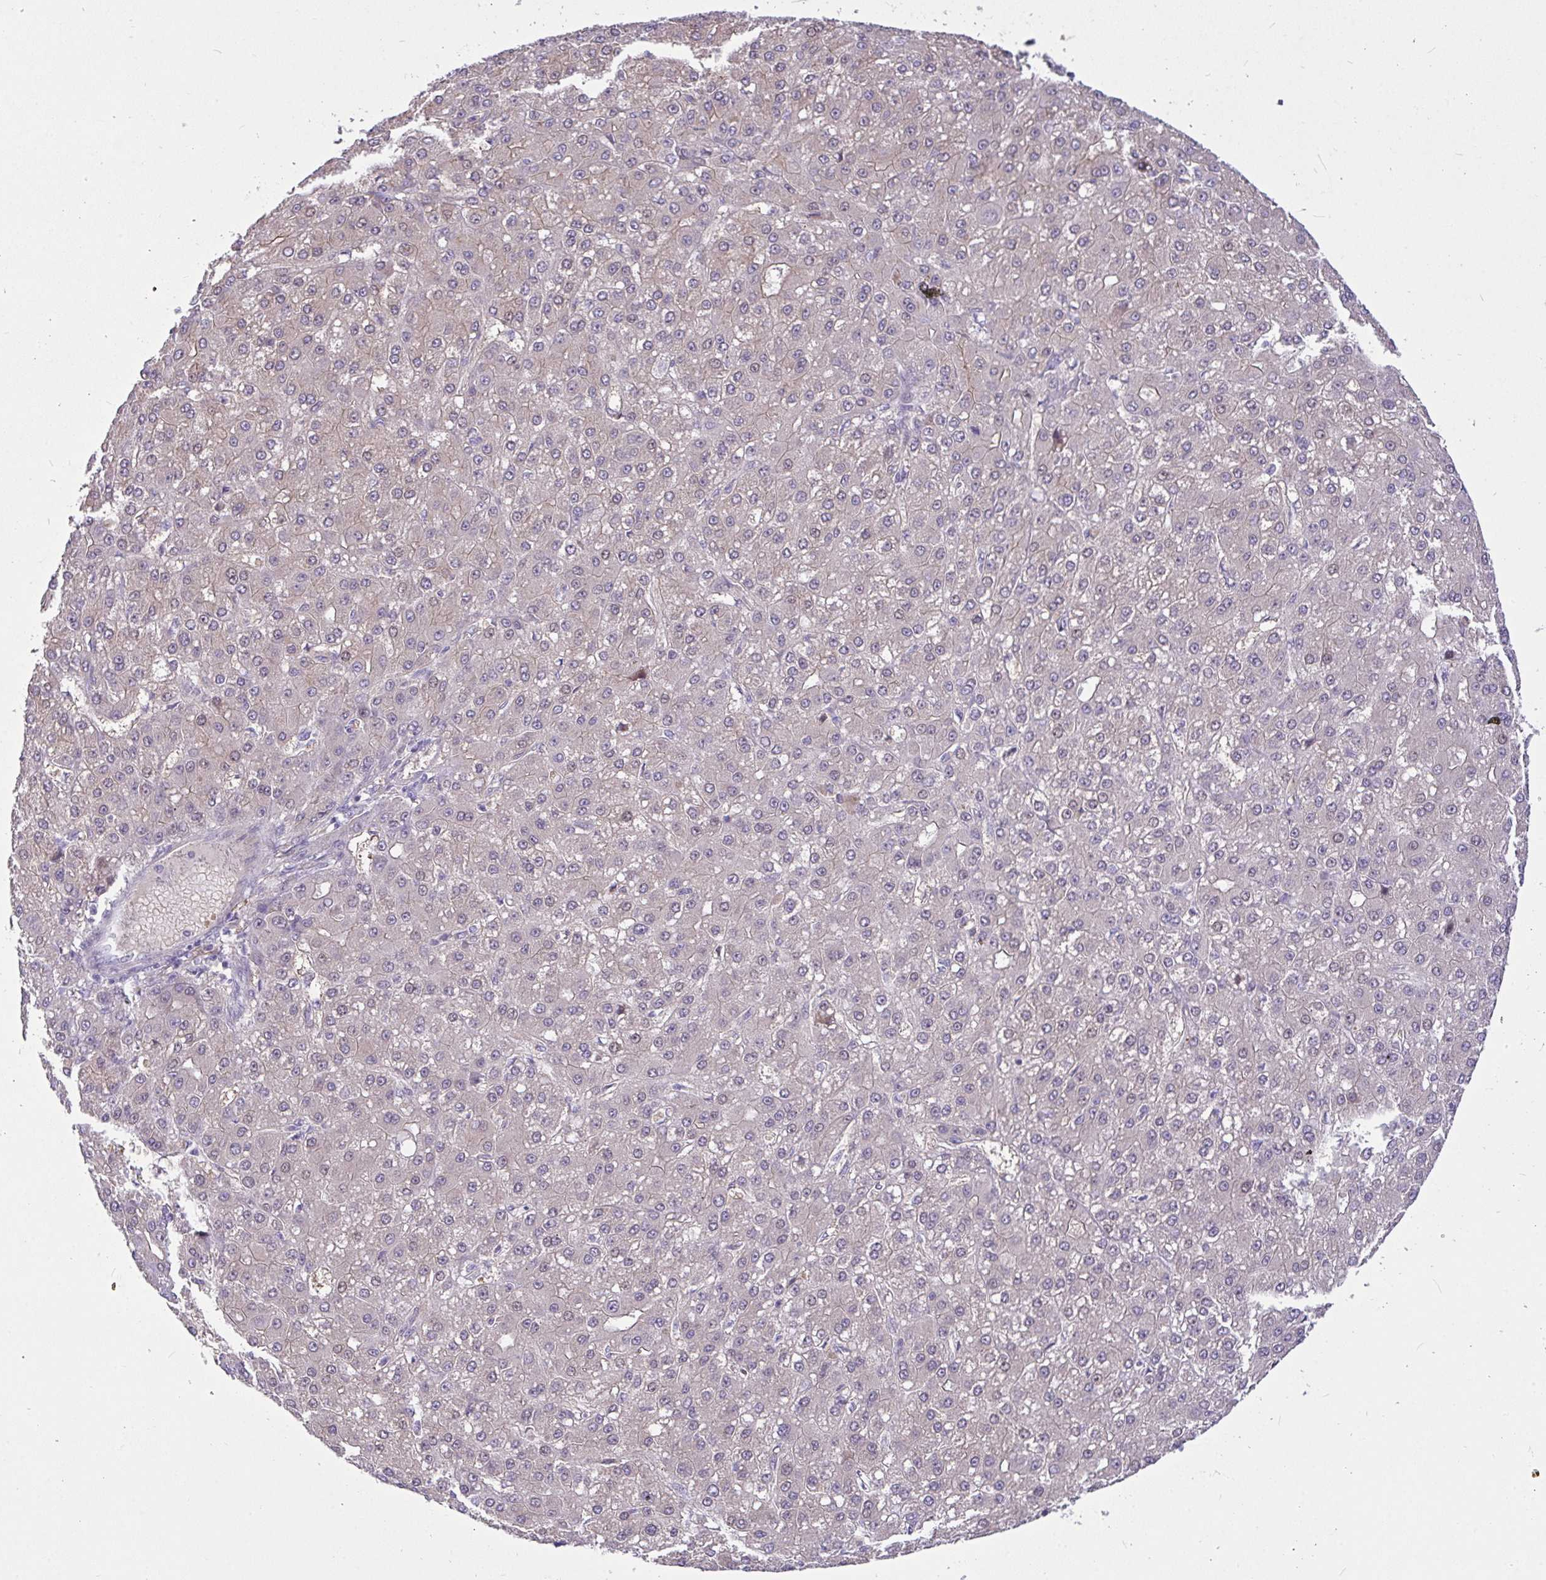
{"staining": {"intensity": "negative", "quantity": "none", "location": "none"}, "tissue": "liver cancer", "cell_type": "Tumor cells", "image_type": "cancer", "snomed": [{"axis": "morphology", "description": "Carcinoma, Hepatocellular, NOS"}, {"axis": "topography", "description": "Liver"}], "caption": "Immunohistochemistry (IHC) of liver hepatocellular carcinoma reveals no expression in tumor cells.", "gene": "MOCS1", "patient": {"sex": "male", "age": 67}}